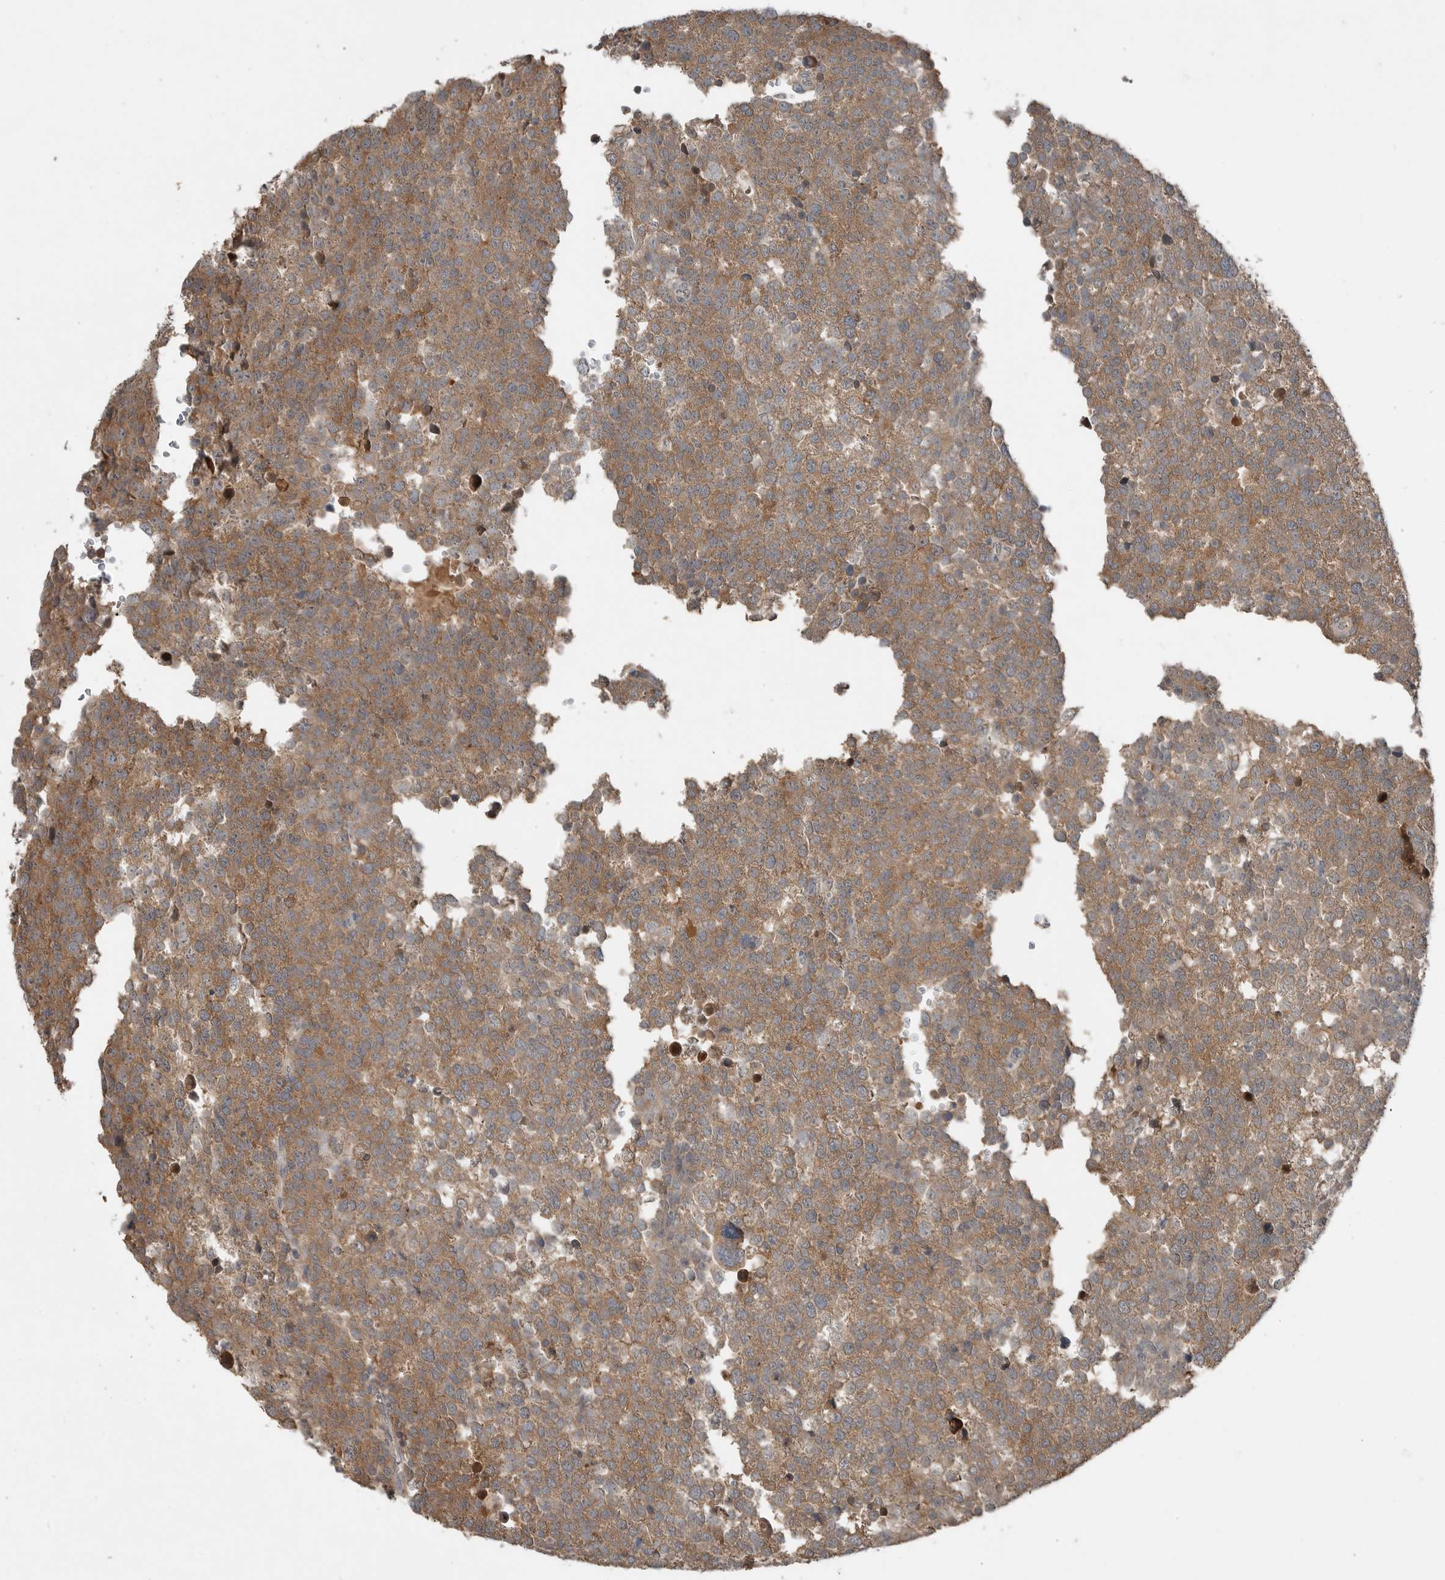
{"staining": {"intensity": "moderate", "quantity": ">75%", "location": "cytoplasmic/membranous"}, "tissue": "testis cancer", "cell_type": "Tumor cells", "image_type": "cancer", "snomed": [{"axis": "morphology", "description": "Seminoma, NOS"}, {"axis": "topography", "description": "Testis"}], "caption": "Approximately >75% of tumor cells in testis cancer reveal moderate cytoplasmic/membranous protein positivity as visualized by brown immunohistochemical staining.", "gene": "MFAP3L", "patient": {"sex": "male", "age": 71}}